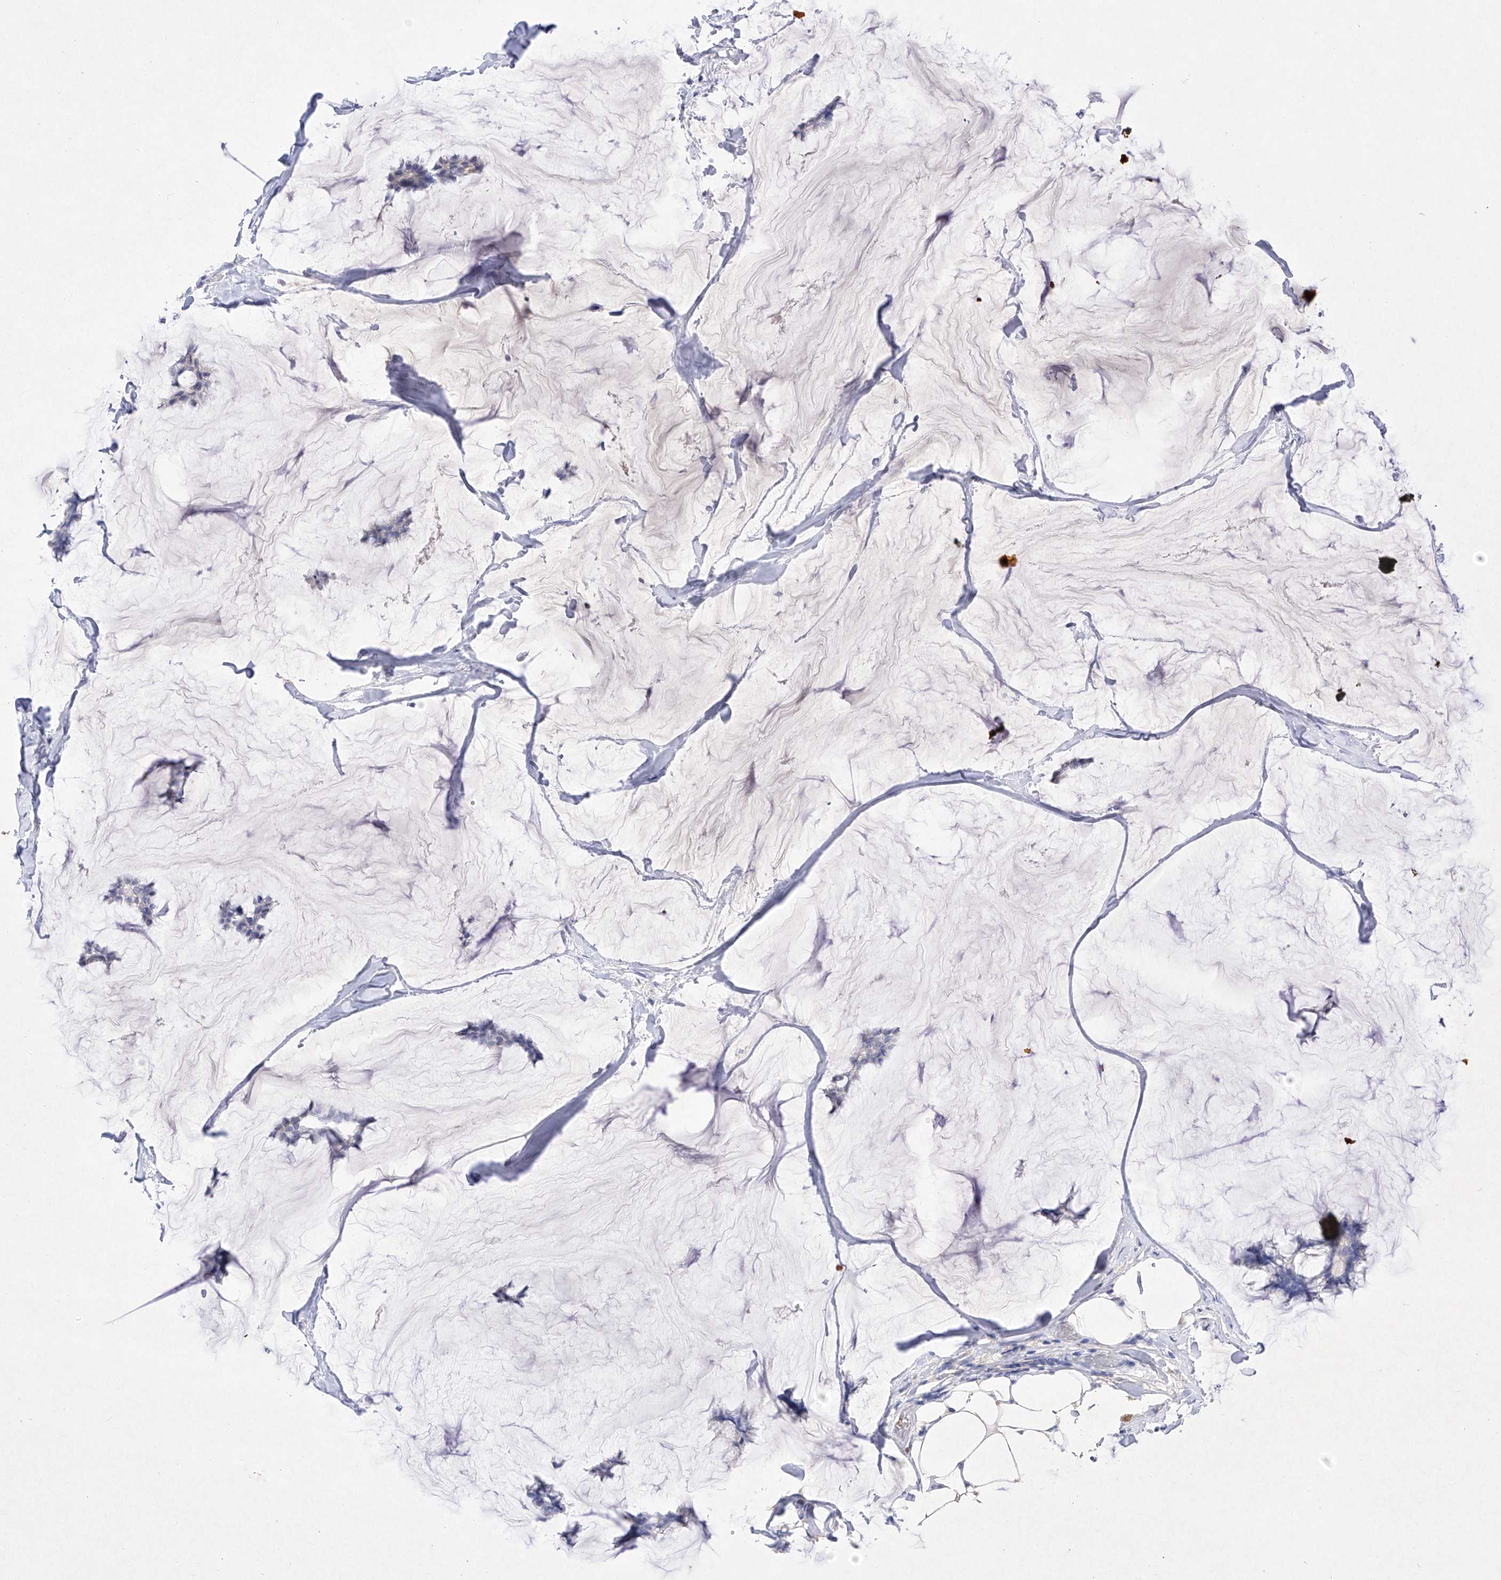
{"staining": {"intensity": "negative", "quantity": "none", "location": "none"}, "tissue": "breast cancer", "cell_type": "Tumor cells", "image_type": "cancer", "snomed": [{"axis": "morphology", "description": "Duct carcinoma"}, {"axis": "topography", "description": "Breast"}], "caption": "Immunohistochemical staining of breast invasive ductal carcinoma reveals no significant staining in tumor cells.", "gene": "TM7SF2", "patient": {"sex": "female", "age": 93}}